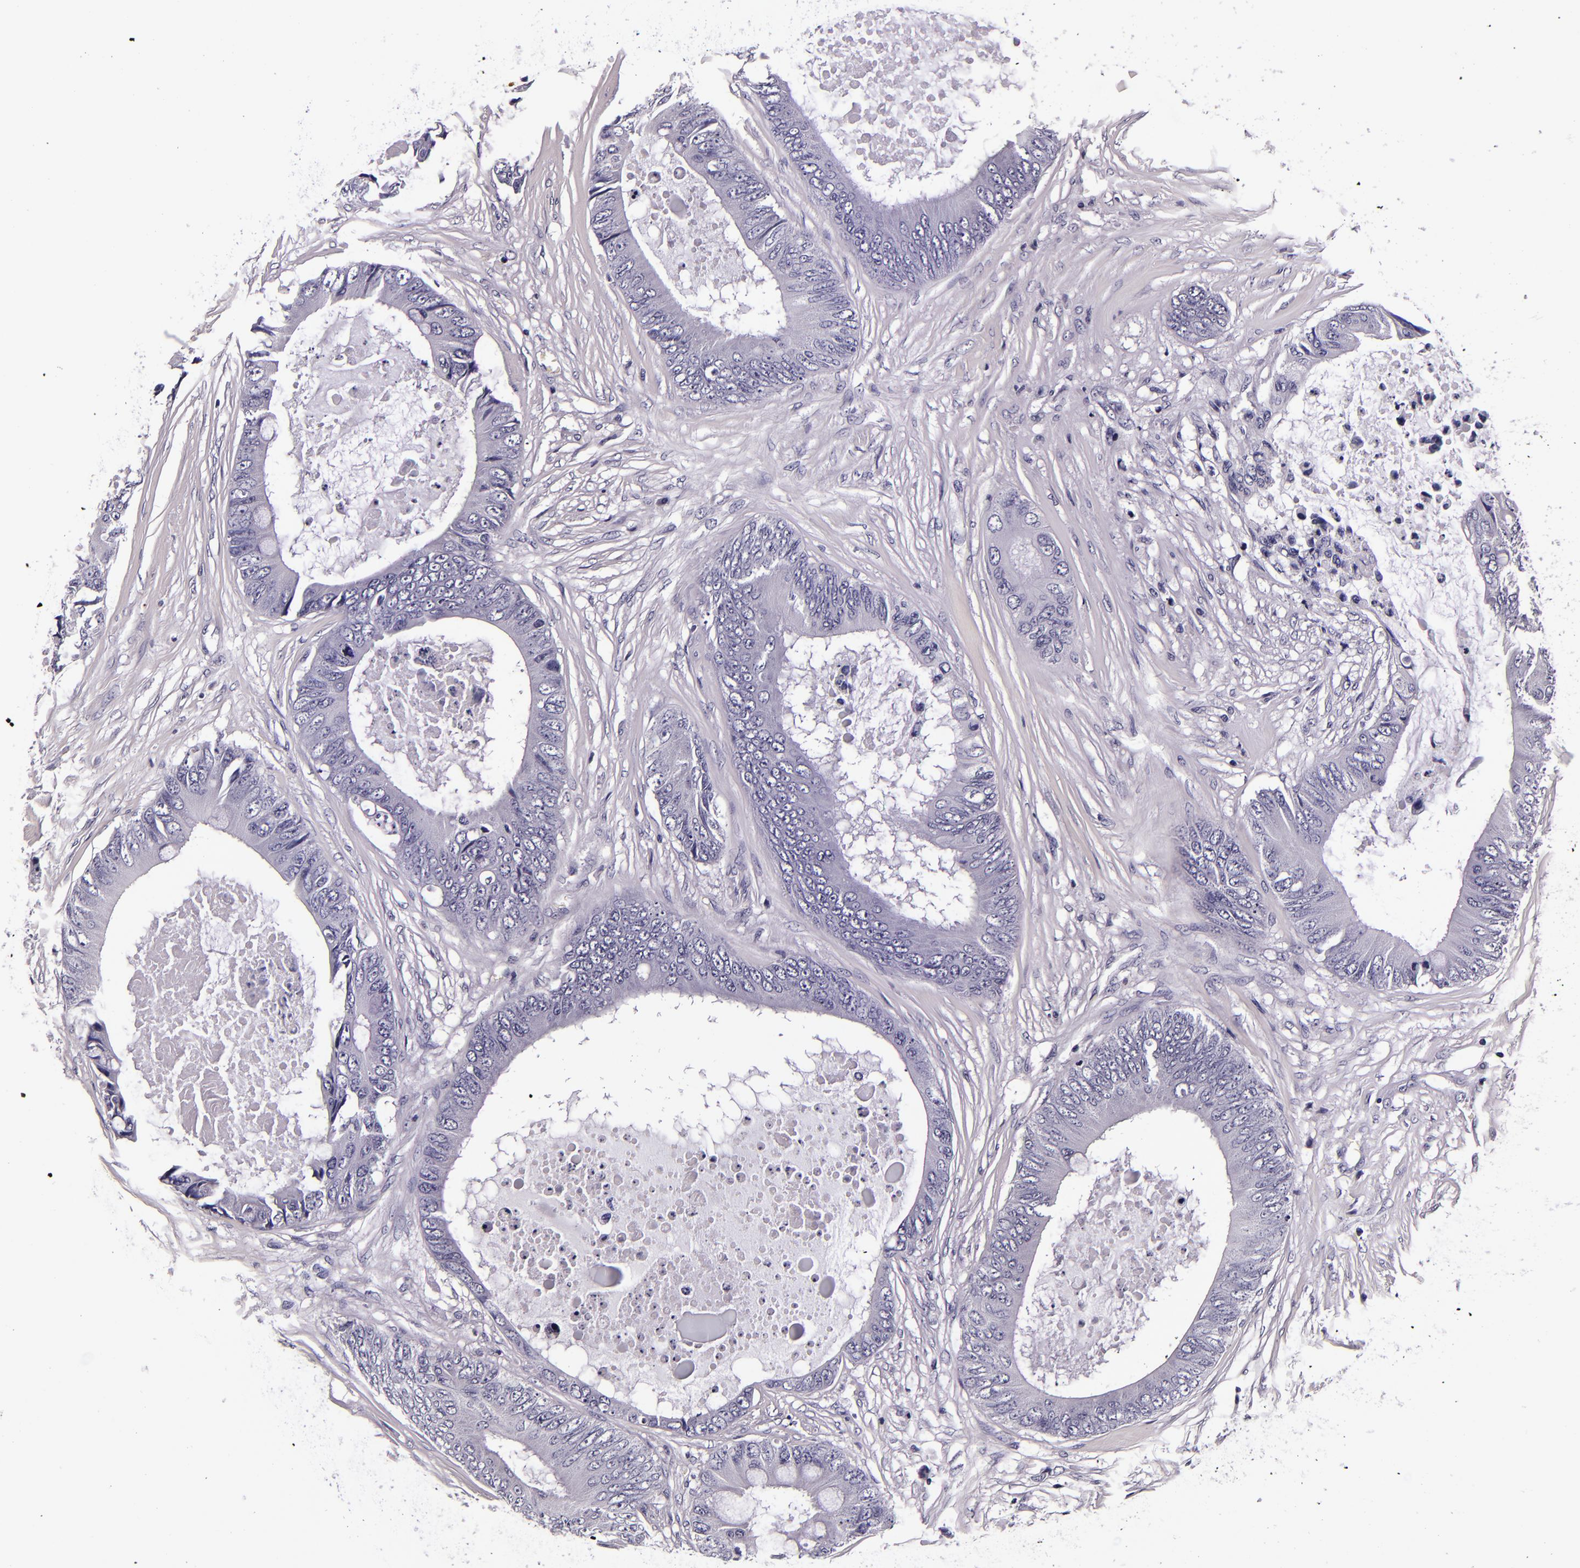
{"staining": {"intensity": "negative", "quantity": "none", "location": "none"}, "tissue": "colorectal cancer", "cell_type": "Tumor cells", "image_type": "cancer", "snomed": [{"axis": "morphology", "description": "Normal tissue, NOS"}, {"axis": "morphology", "description": "Adenocarcinoma, NOS"}, {"axis": "topography", "description": "Rectum"}, {"axis": "topography", "description": "Peripheral nerve tissue"}], "caption": "A micrograph of human colorectal cancer (adenocarcinoma) is negative for staining in tumor cells.", "gene": "FBN1", "patient": {"sex": "female", "age": 77}}